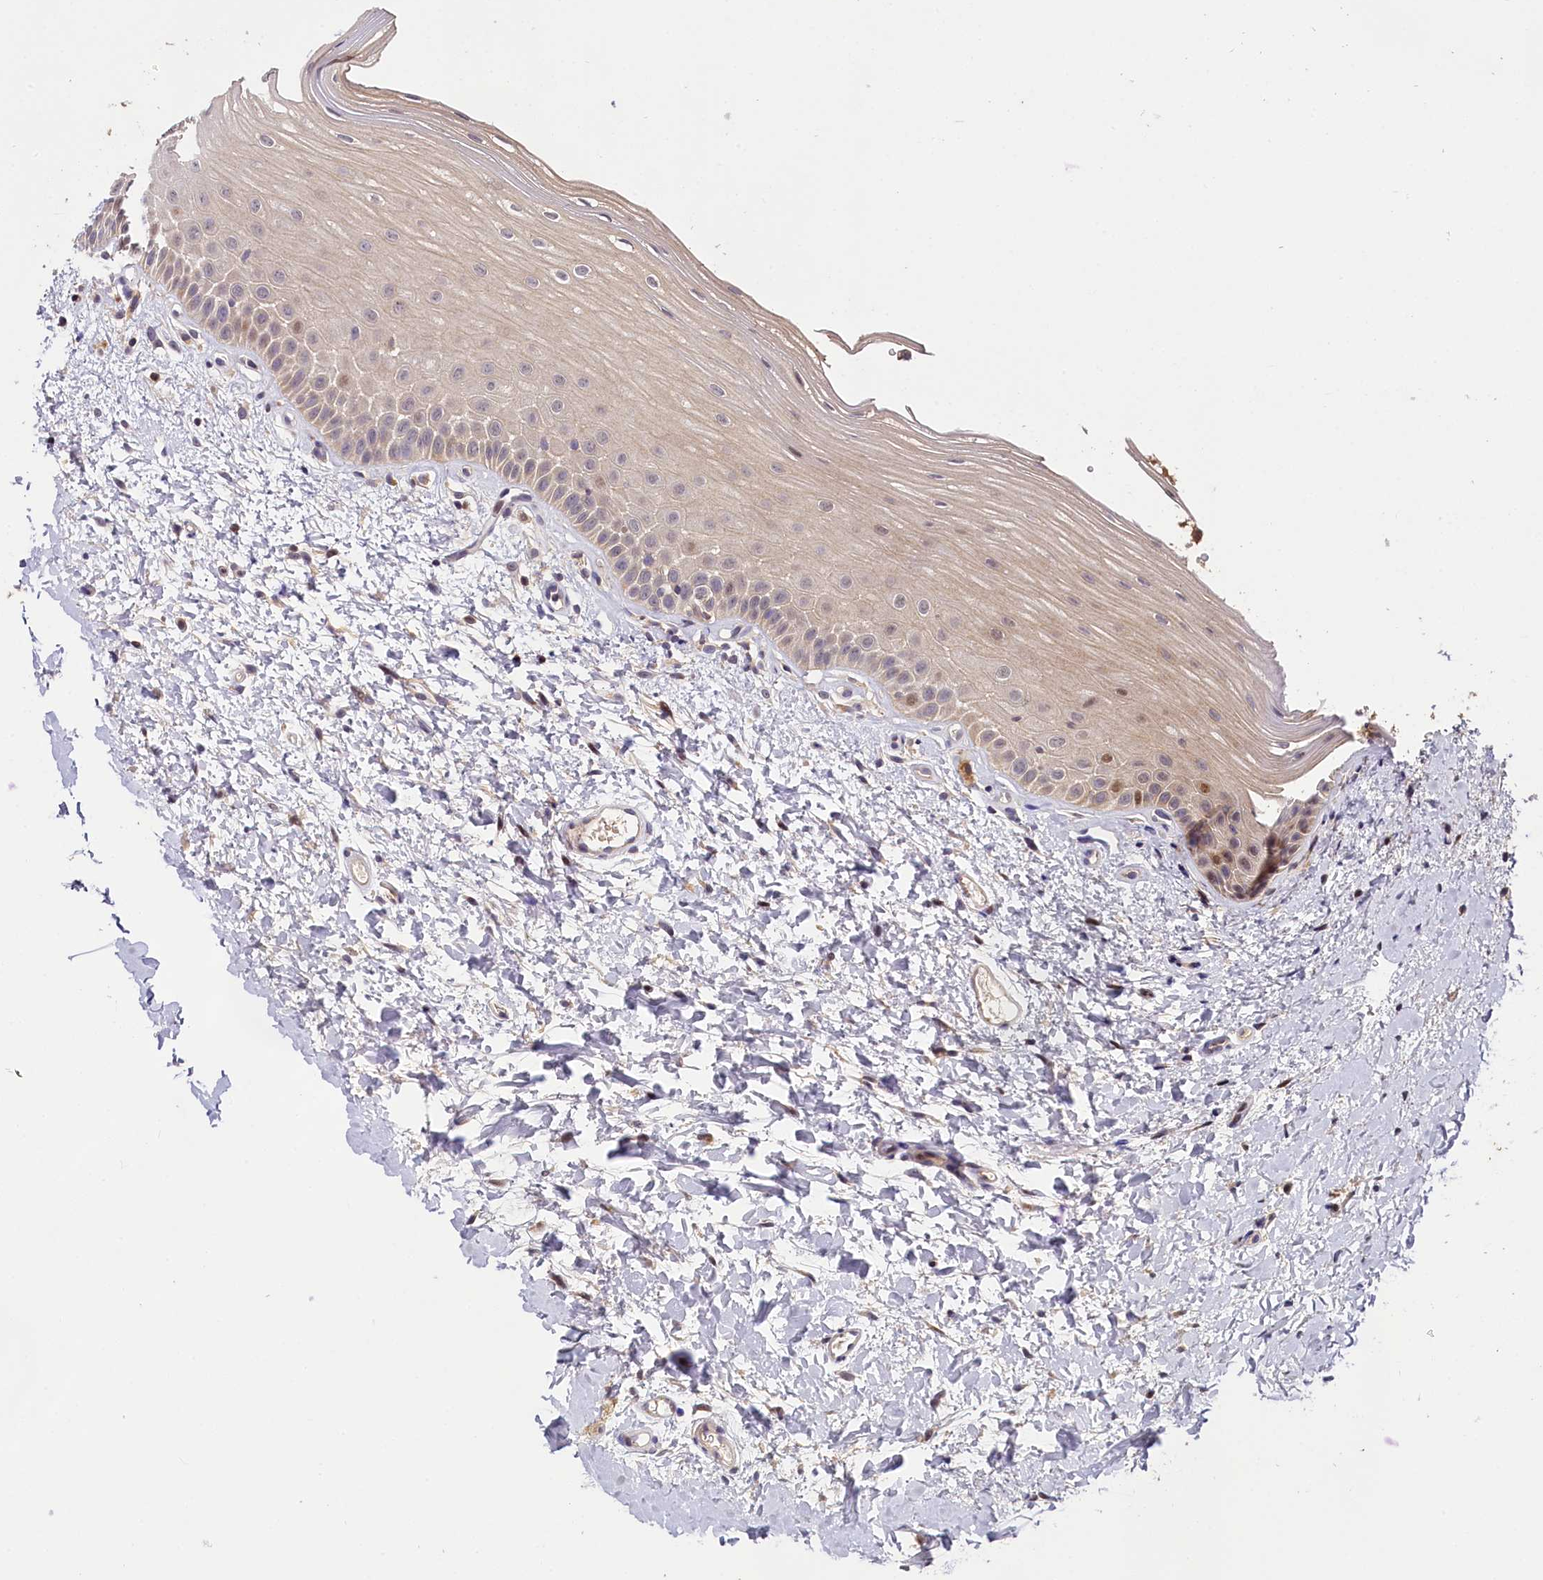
{"staining": {"intensity": "moderate", "quantity": "25%-75%", "location": "cytoplasmic/membranous,nuclear"}, "tissue": "oral mucosa", "cell_type": "Squamous epithelial cells", "image_type": "normal", "snomed": [{"axis": "morphology", "description": "Normal tissue, NOS"}, {"axis": "topography", "description": "Oral tissue"}], "caption": "This photomicrograph demonstrates IHC staining of normal human oral mucosa, with medium moderate cytoplasmic/membranous,nuclear staining in approximately 25%-75% of squamous epithelial cells.", "gene": "TMEM39A", "patient": {"sex": "female", "age": 56}}